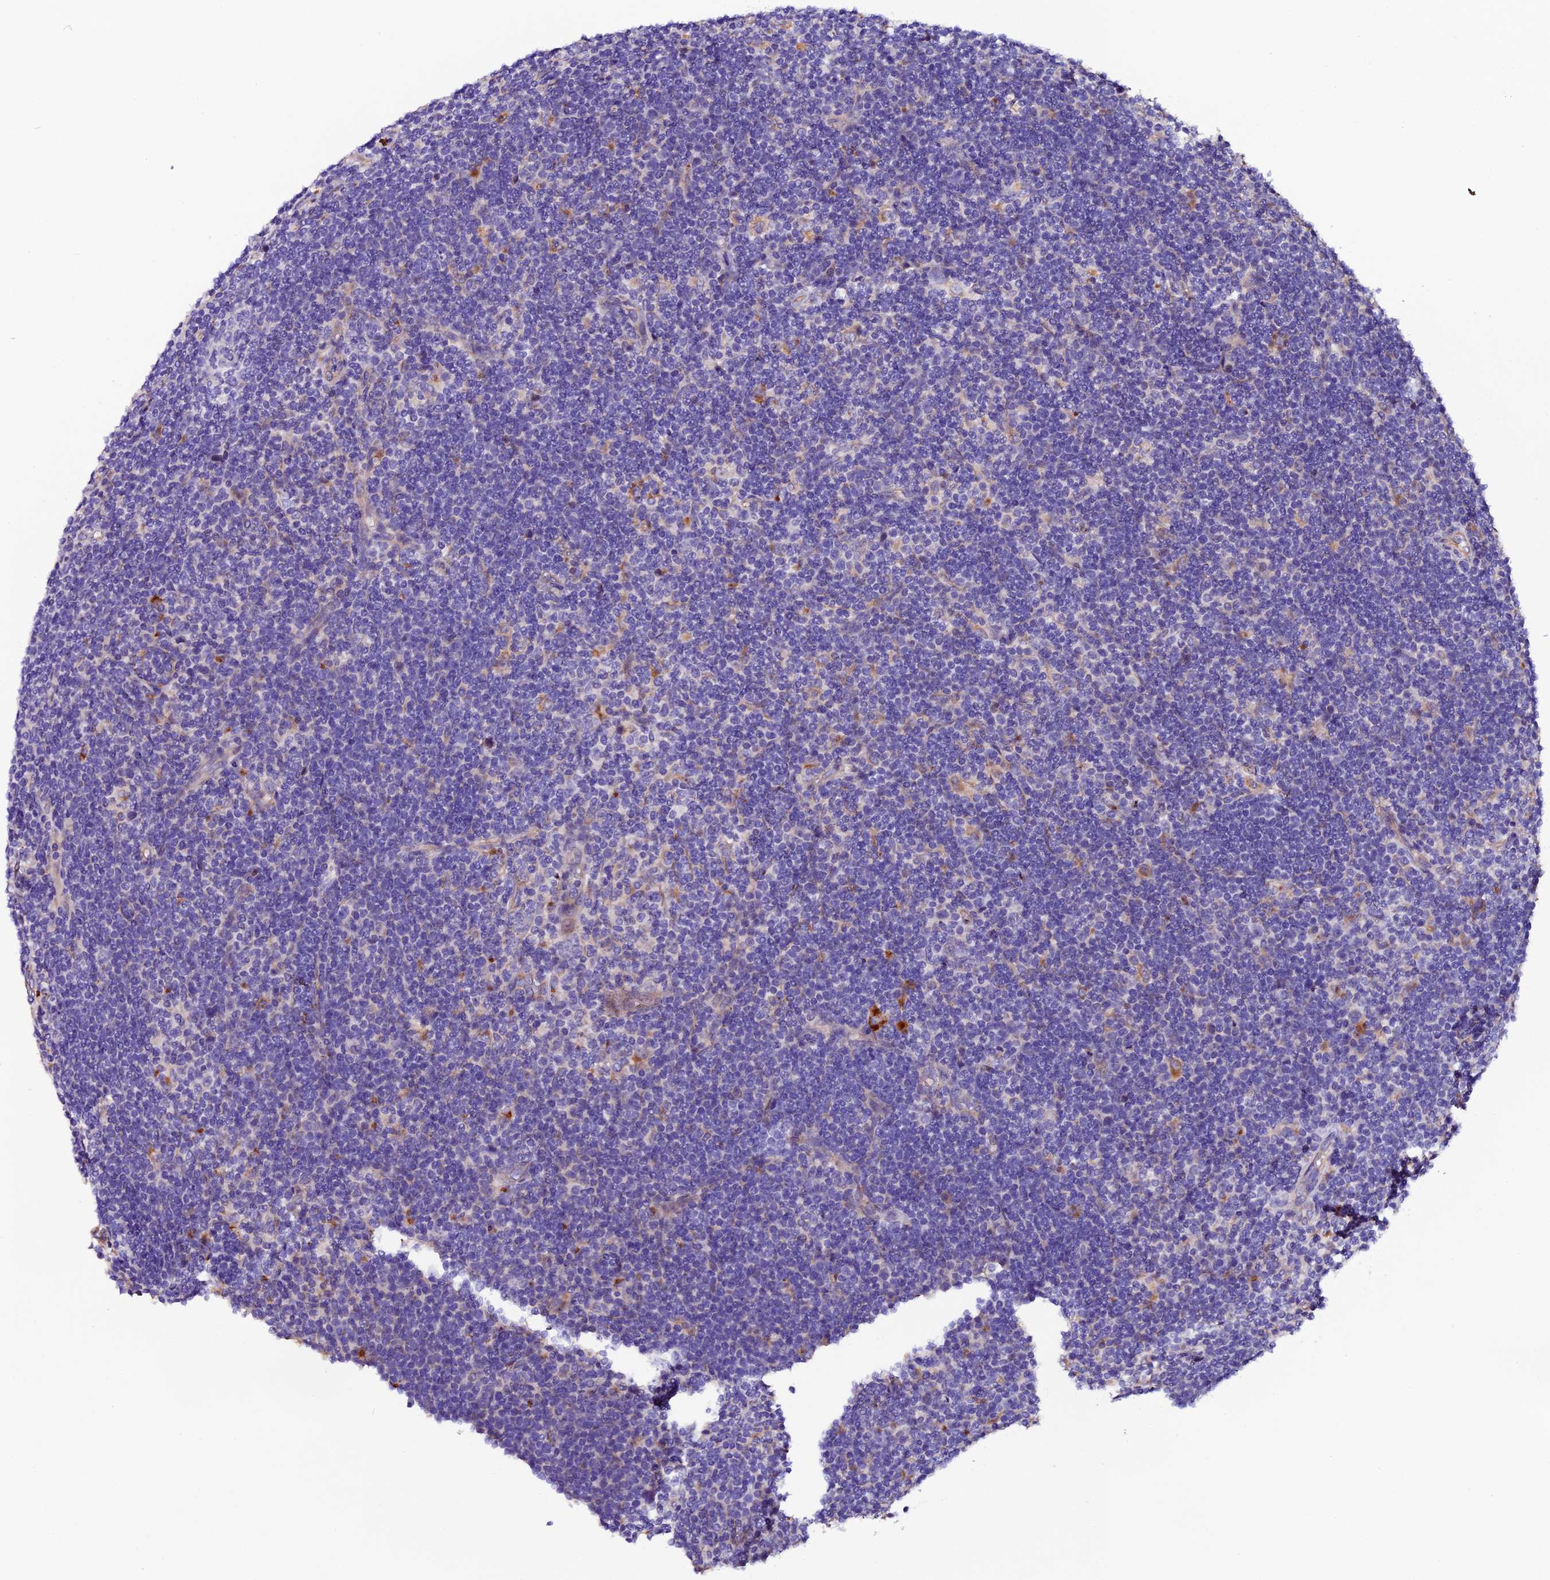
{"staining": {"intensity": "negative", "quantity": "none", "location": "none"}, "tissue": "lymphoma", "cell_type": "Tumor cells", "image_type": "cancer", "snomed": [{"axis": "morphology", "description": "Hodgkin's disease, NOS"}, {"axis": "topography", "description": "Lymph node"}], "caption": "Lymphoma was stained to show a protein in brown. There is no significant expression in tumor cells.", "gene": "CLN5", "patient": {"sex": "female", "age": 57}}